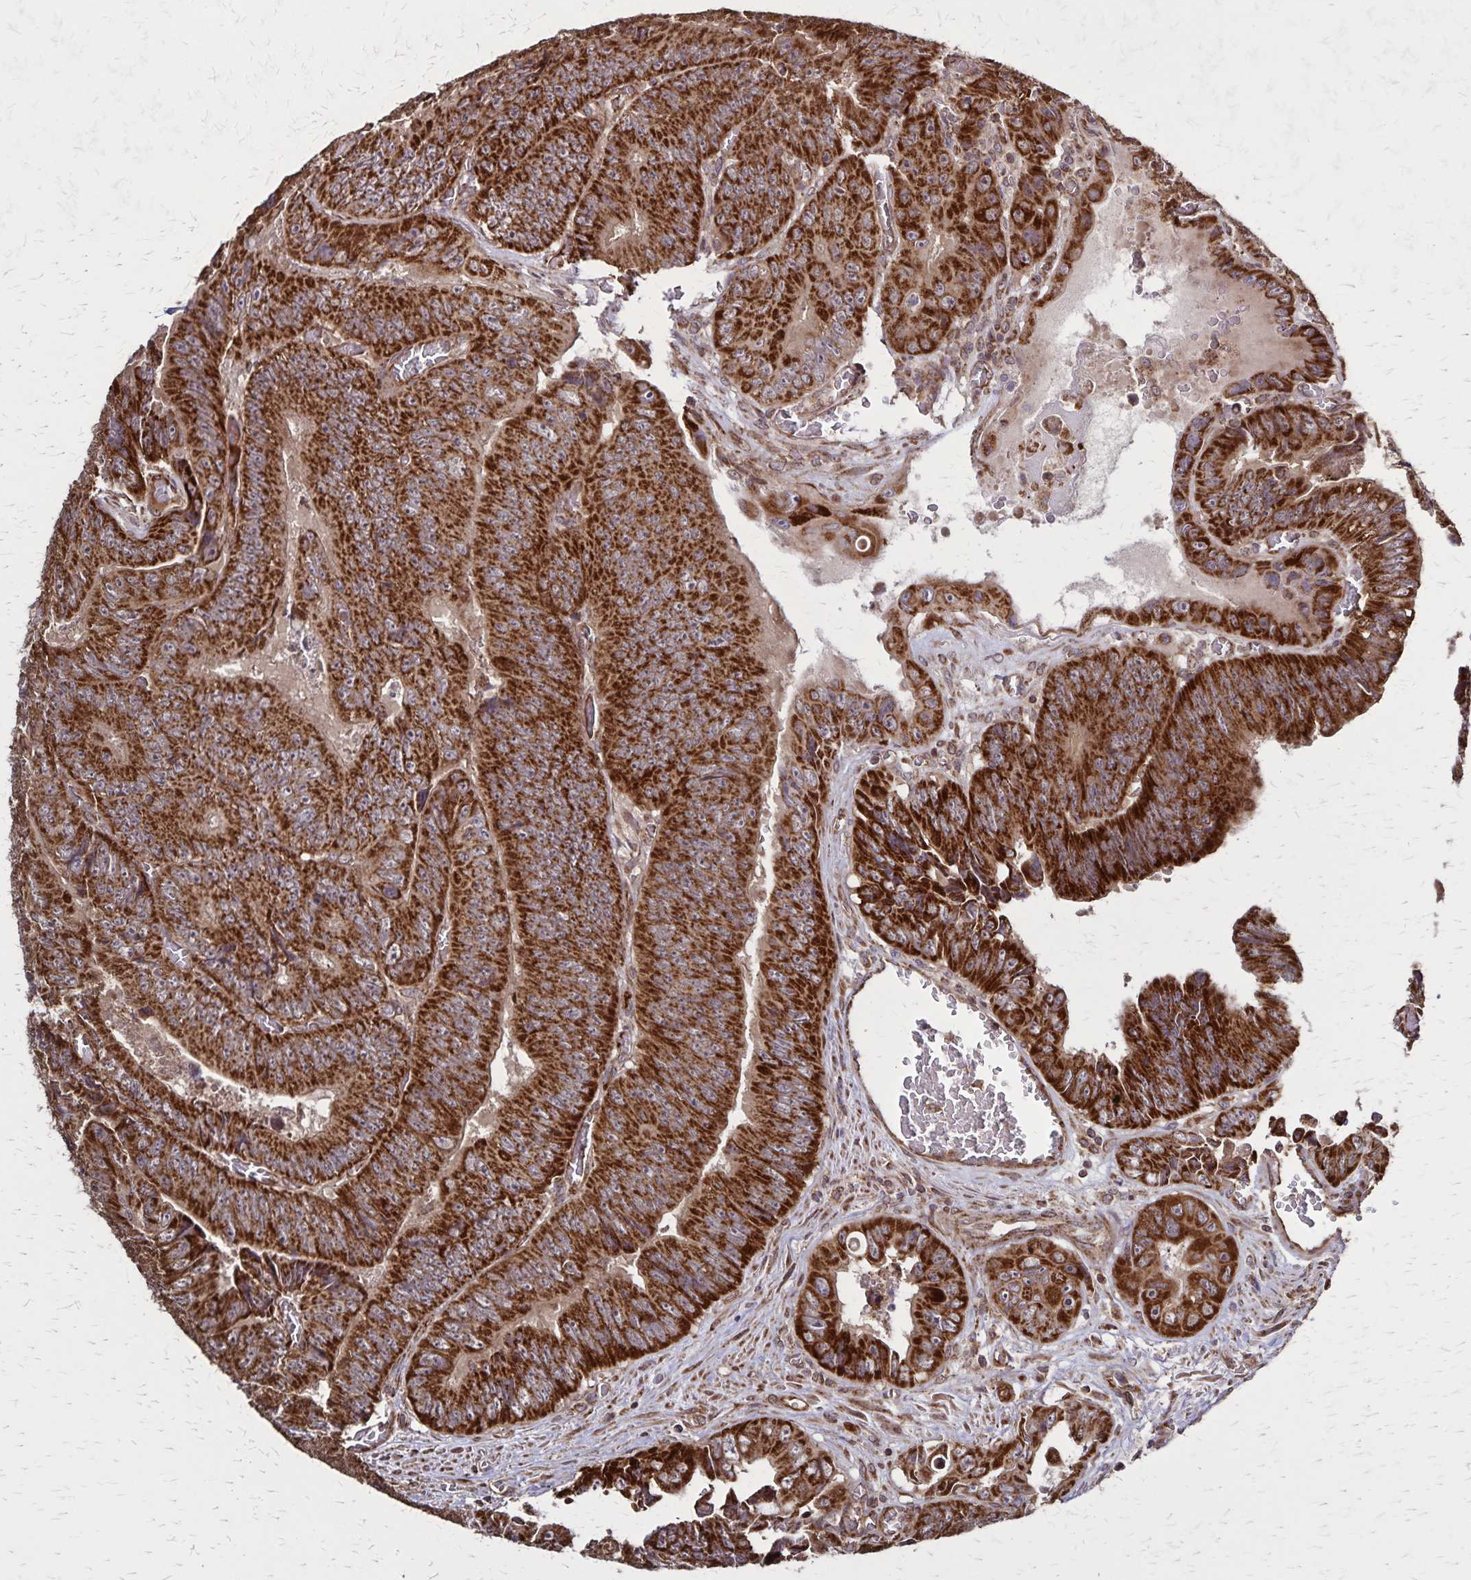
{"staining": {"intensity": "strong", "quantity": ">75%", "location": "cytoplasmic/membranous"}, "tissue": "colorectal cancer", "cell_type": "Tumor cells", "image_type": "cancer", "snomed": [{"axis": "morphology", "description": "Adenocarcinoma, NOS"}, {"axis": "topography", "description": "Colon"}], "caption": "Immunohistochemistry (DAB) staining of human adenocarcinoma (colorectal) reveals strong cytoplasmic/membranous protein staining in approximately >75% of tumor cells.", "gene": "NFS1", "patient": {"sex": "female", "age": 84}}